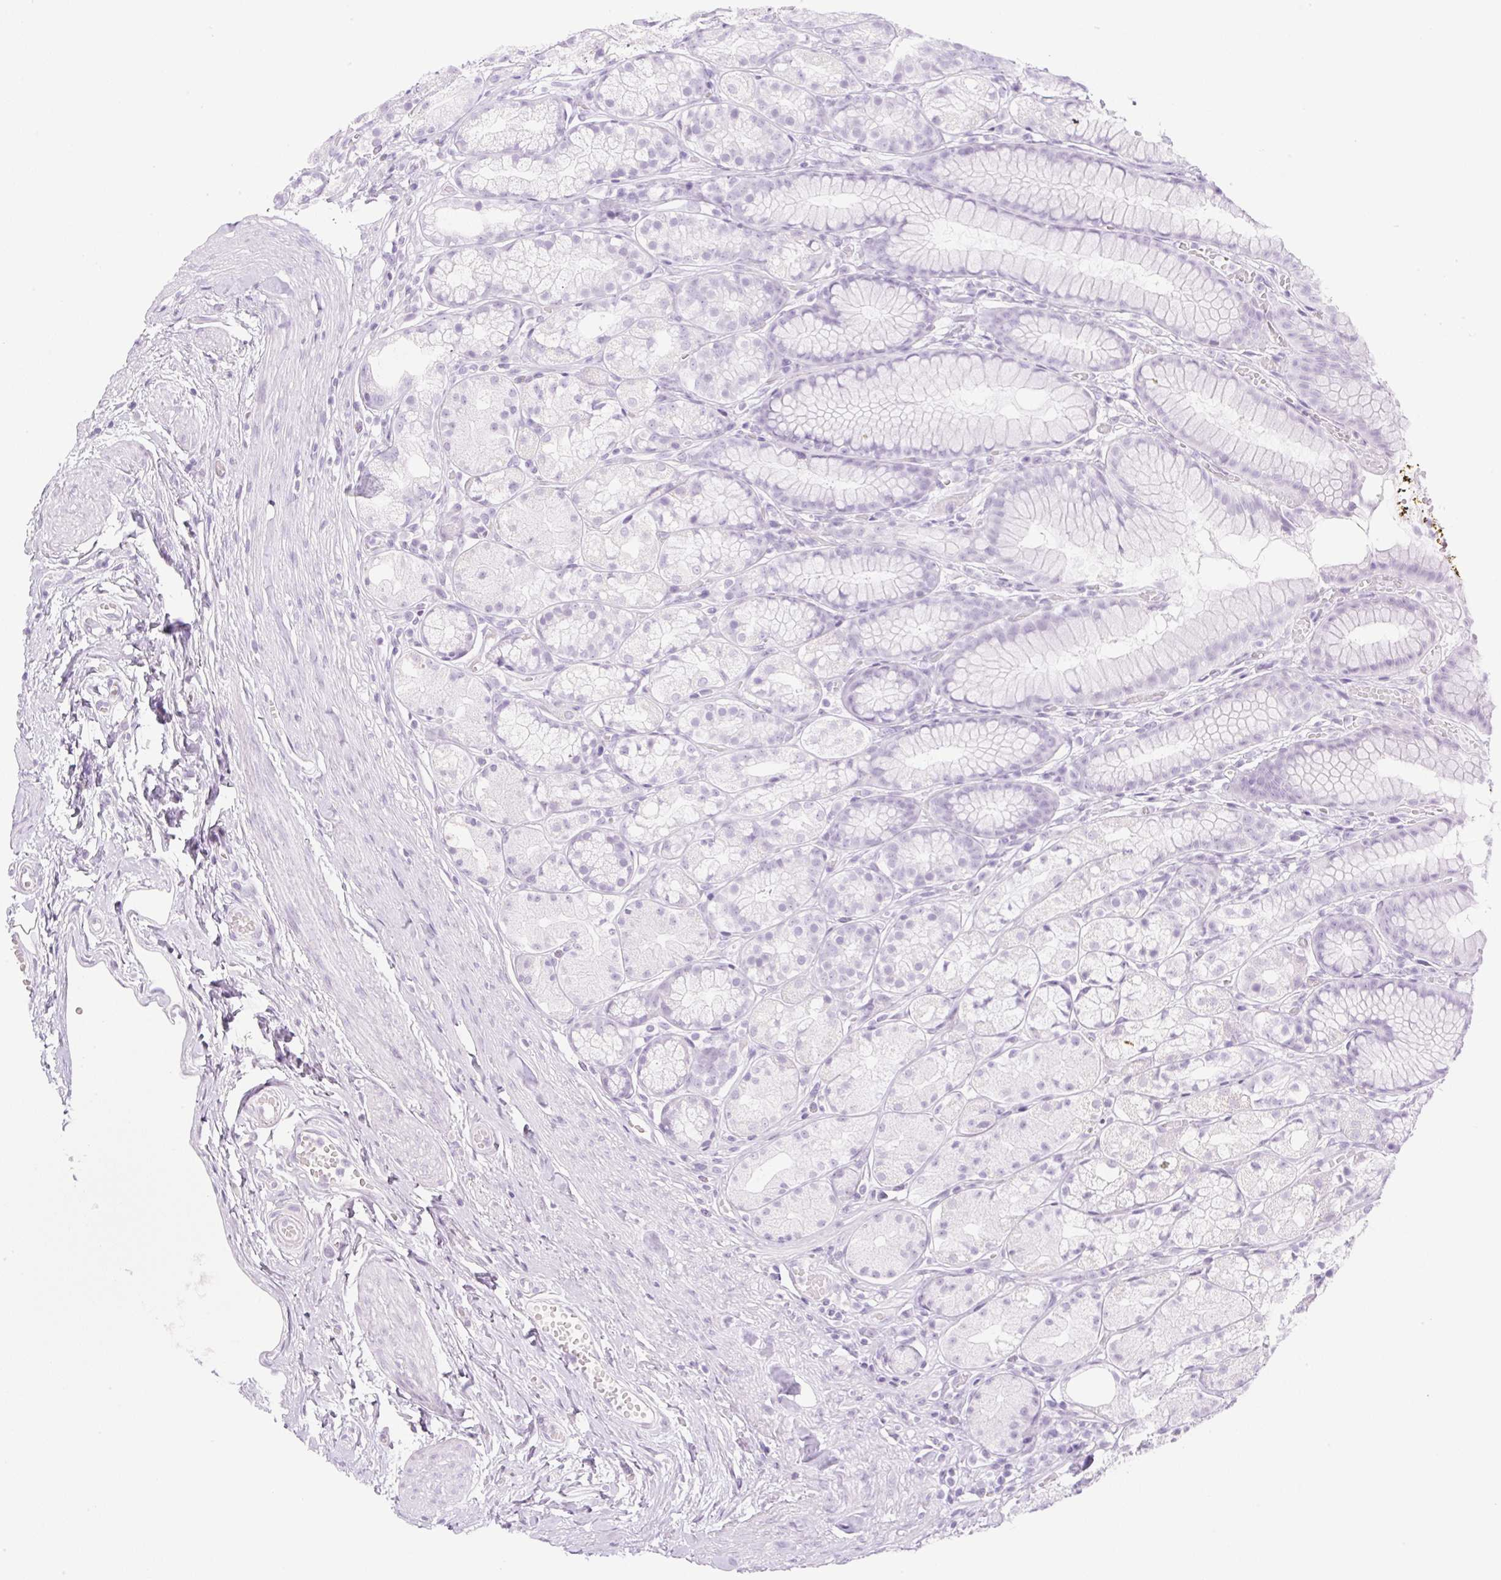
{"staining": {"intensity": "negative", "quantity": "none", "location": "none"}, "tissue": "stomach", "cell_type": "Glandular cells", "image_type": "normal", "snomed": [{"axis": "morphology", "description": "Normal tissue, NOS"}, {"axis": "topography", "description": "Smooth muscle"}, {"axis": "topography", "description": "Stomach"}], "caption": "A micrograph of stomach stained for a protein displays no brown staining in glandular cells. (DAB (3,3'-diaminobenzidine) immunohistochemistry, high magnification).", "gene": "SPRR4", "patient": {"sex": "male", "age": 70}}